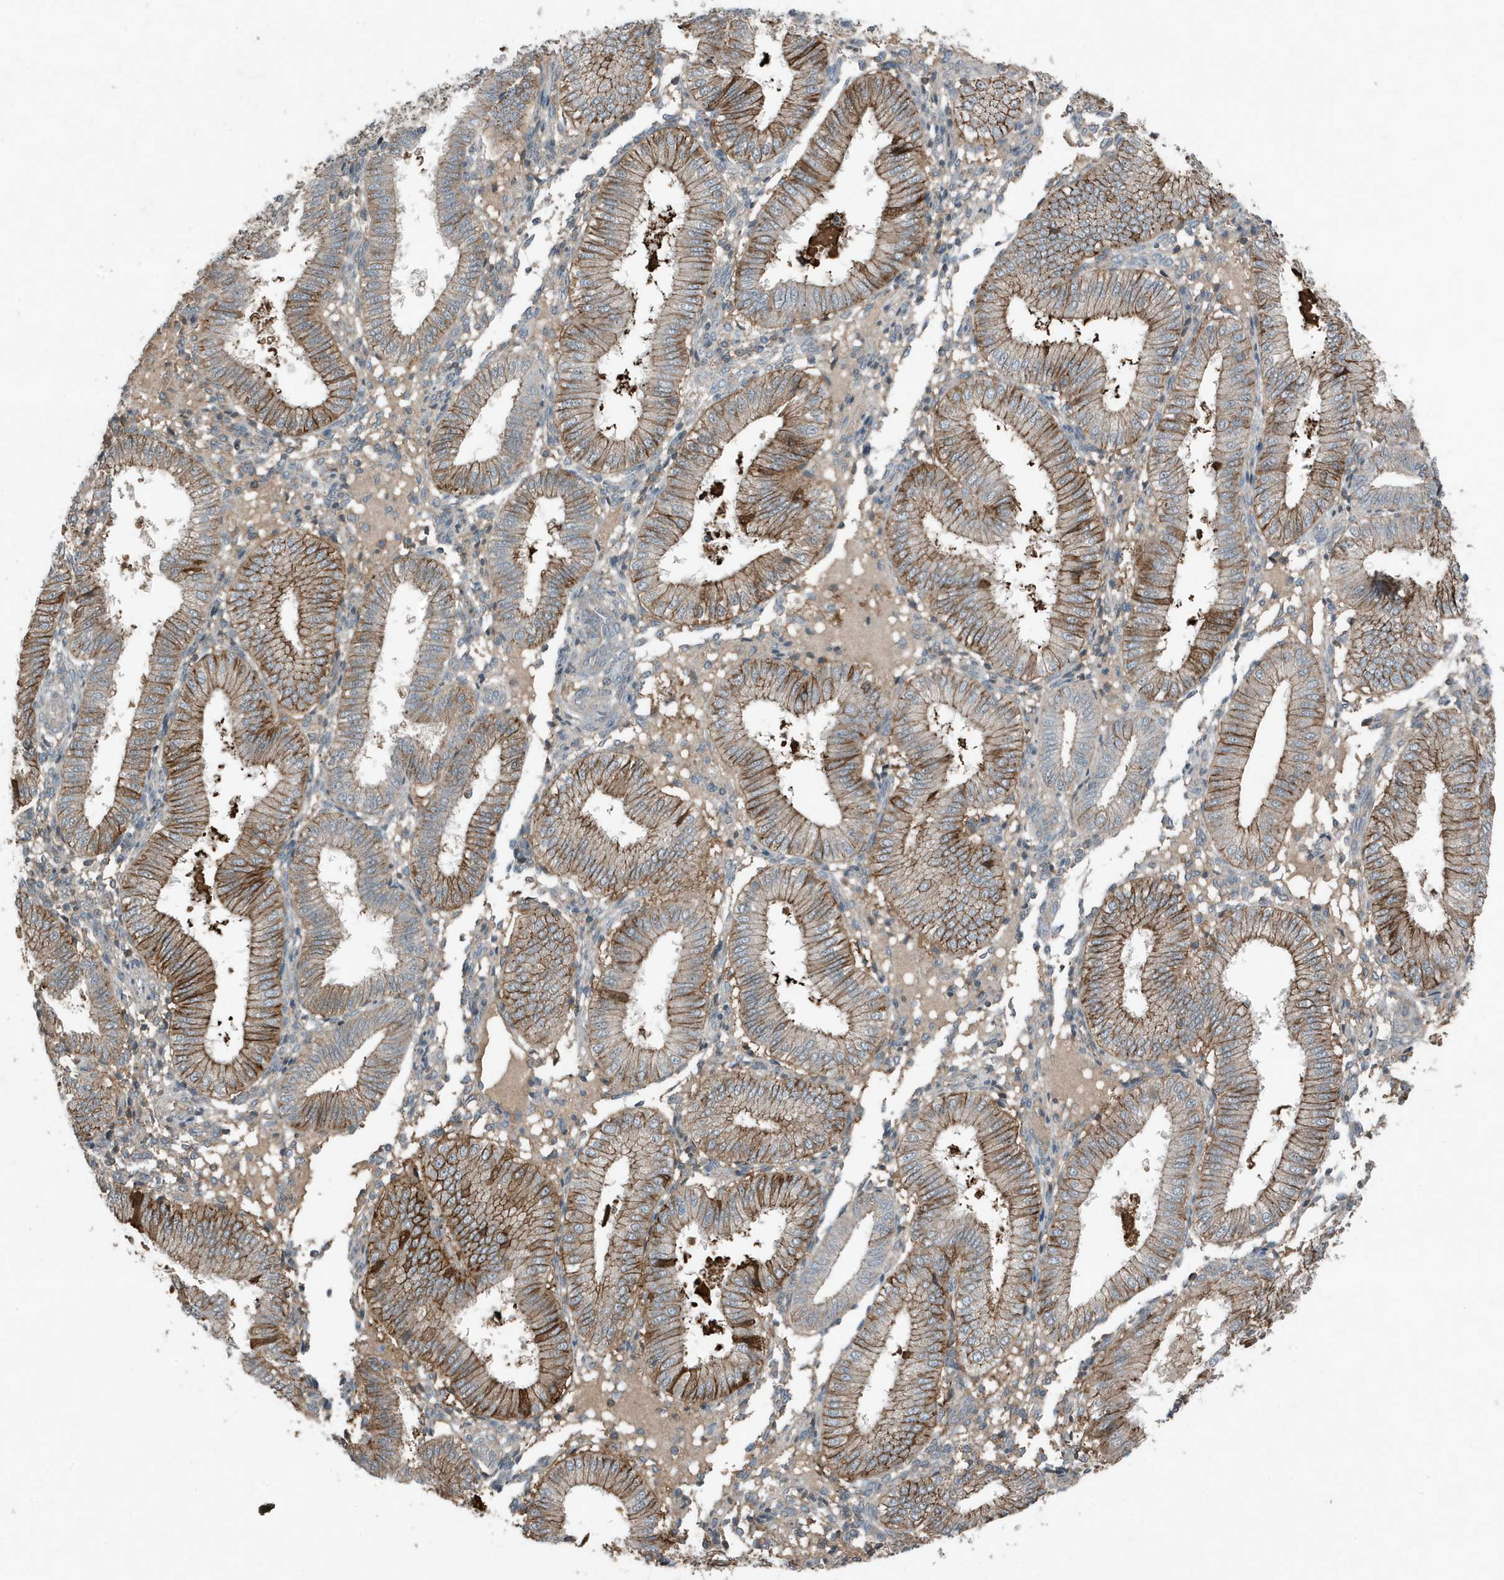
{"staining": {"intensity": "negative", "quantity": "none", "location": "none"}, "tissue": "endometrium", "cell_type": "Cells in endometrial stroma", "image_type": "normal", "snomed": [{"axis": "morphology", "description": "Normal tissue, NOS"}, {"axis": "topography", "description": "Endometrium"}], "caption": "This is a photomicrograph of immunohistochemistry staining of unremarkable endometrium, which shows no expression in cells in endometrial stroma. Nuclei are stained in blue.", "gene": "DAPP1", "patient": {"sex": "female", "age": 39}}